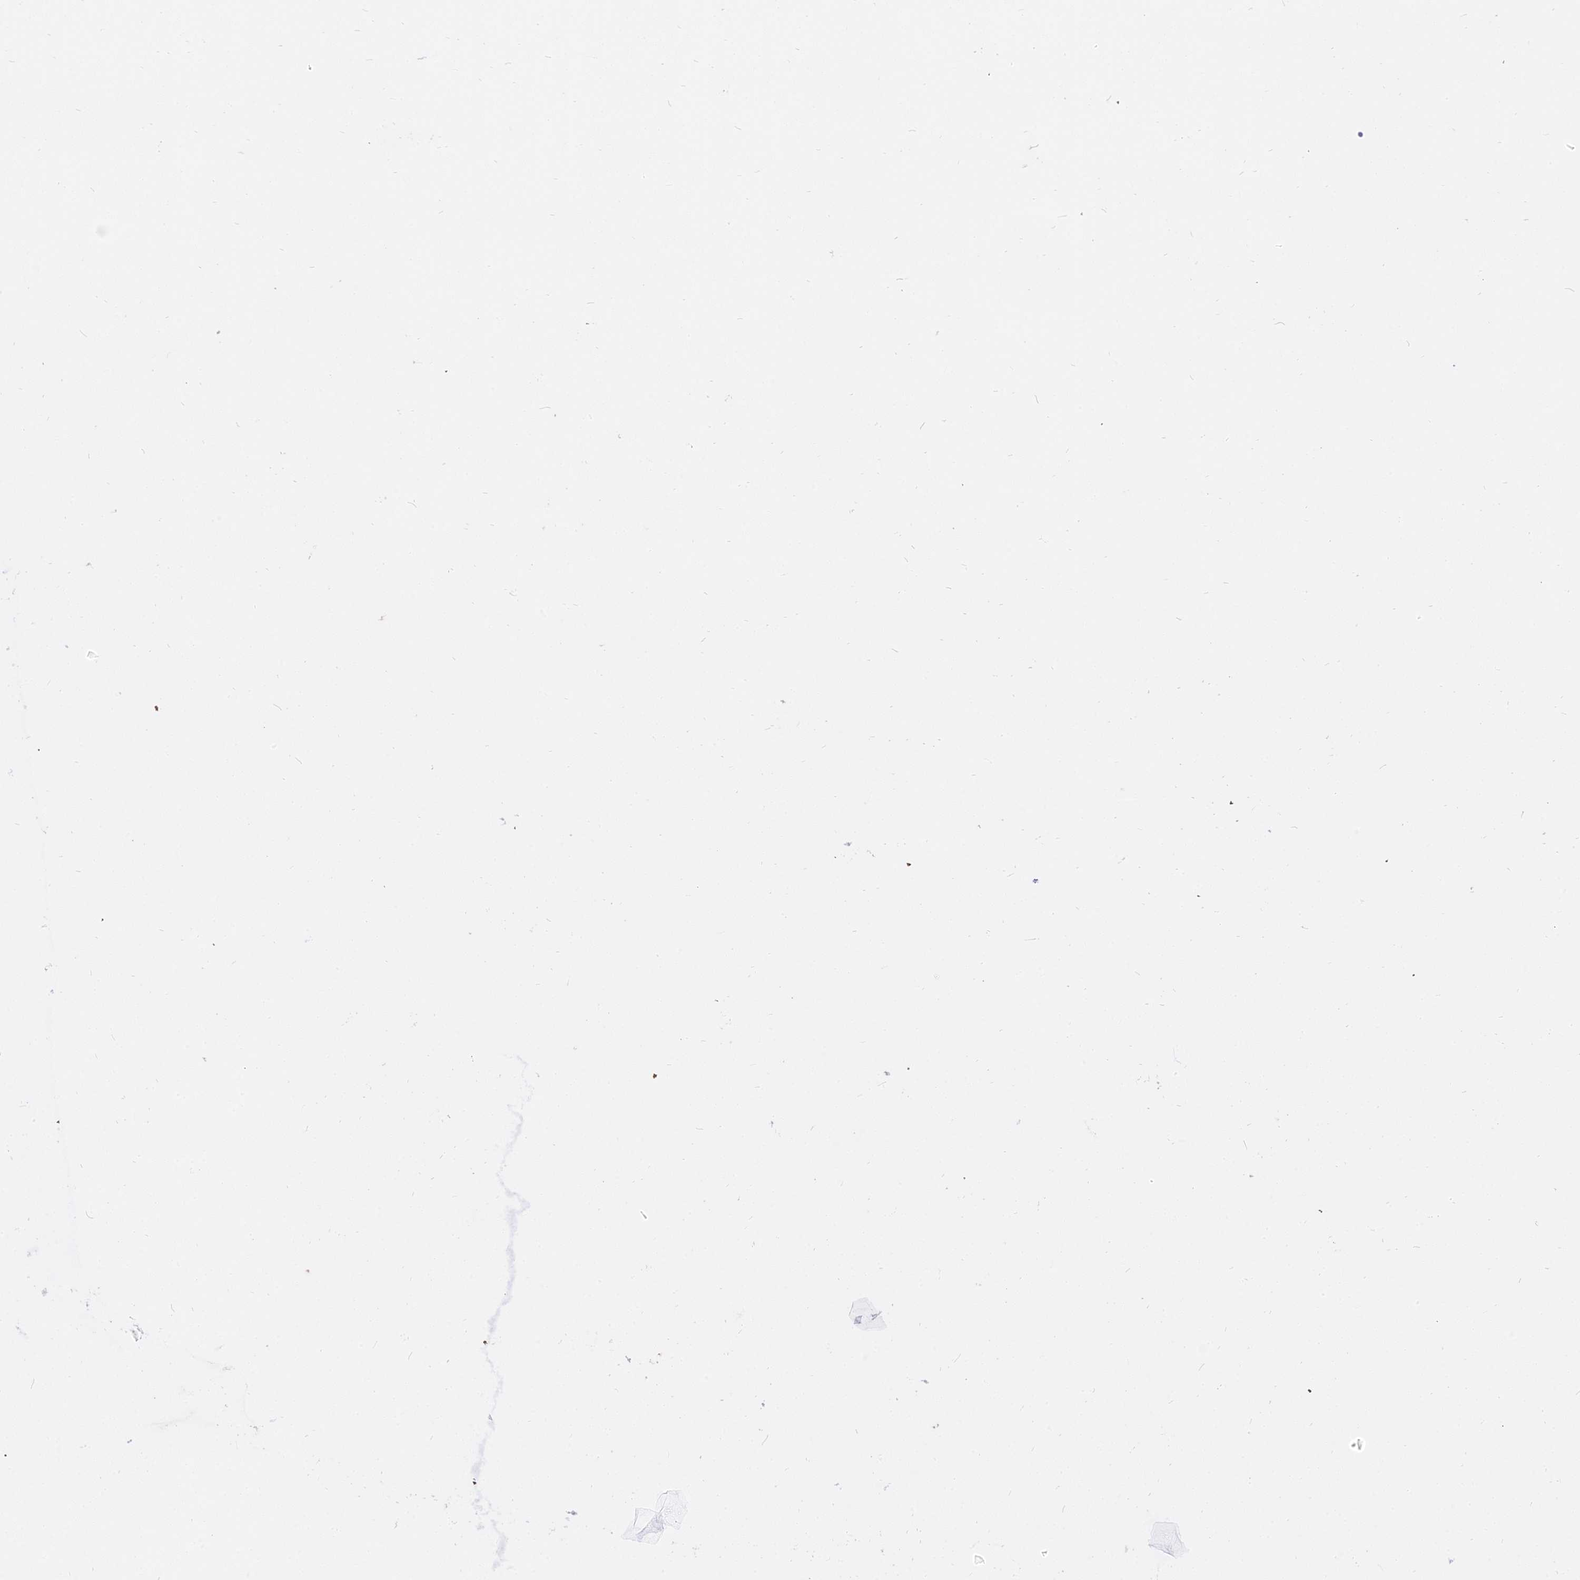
{"staining": {"intensity": "moderate", "quantity": "<25%", "location": "cytoplasmic/membranous"}, "tissue": "skin cancer", "cell_type": "Tumor cells", "image_type": "cancer", "snomed": [{"axis": "morphology", "description": "Basal cell carcinoma"}, {"axis": "topography", "description": "Skin"}], "caption": "Human skin cancer stained for a protein (brown) shows moderate cytoplasmic/membranous positive staining in approximately <25% of tumor cells.", "gene": "DEFB106A", "patient": {"sex": "female", "age": 81}}